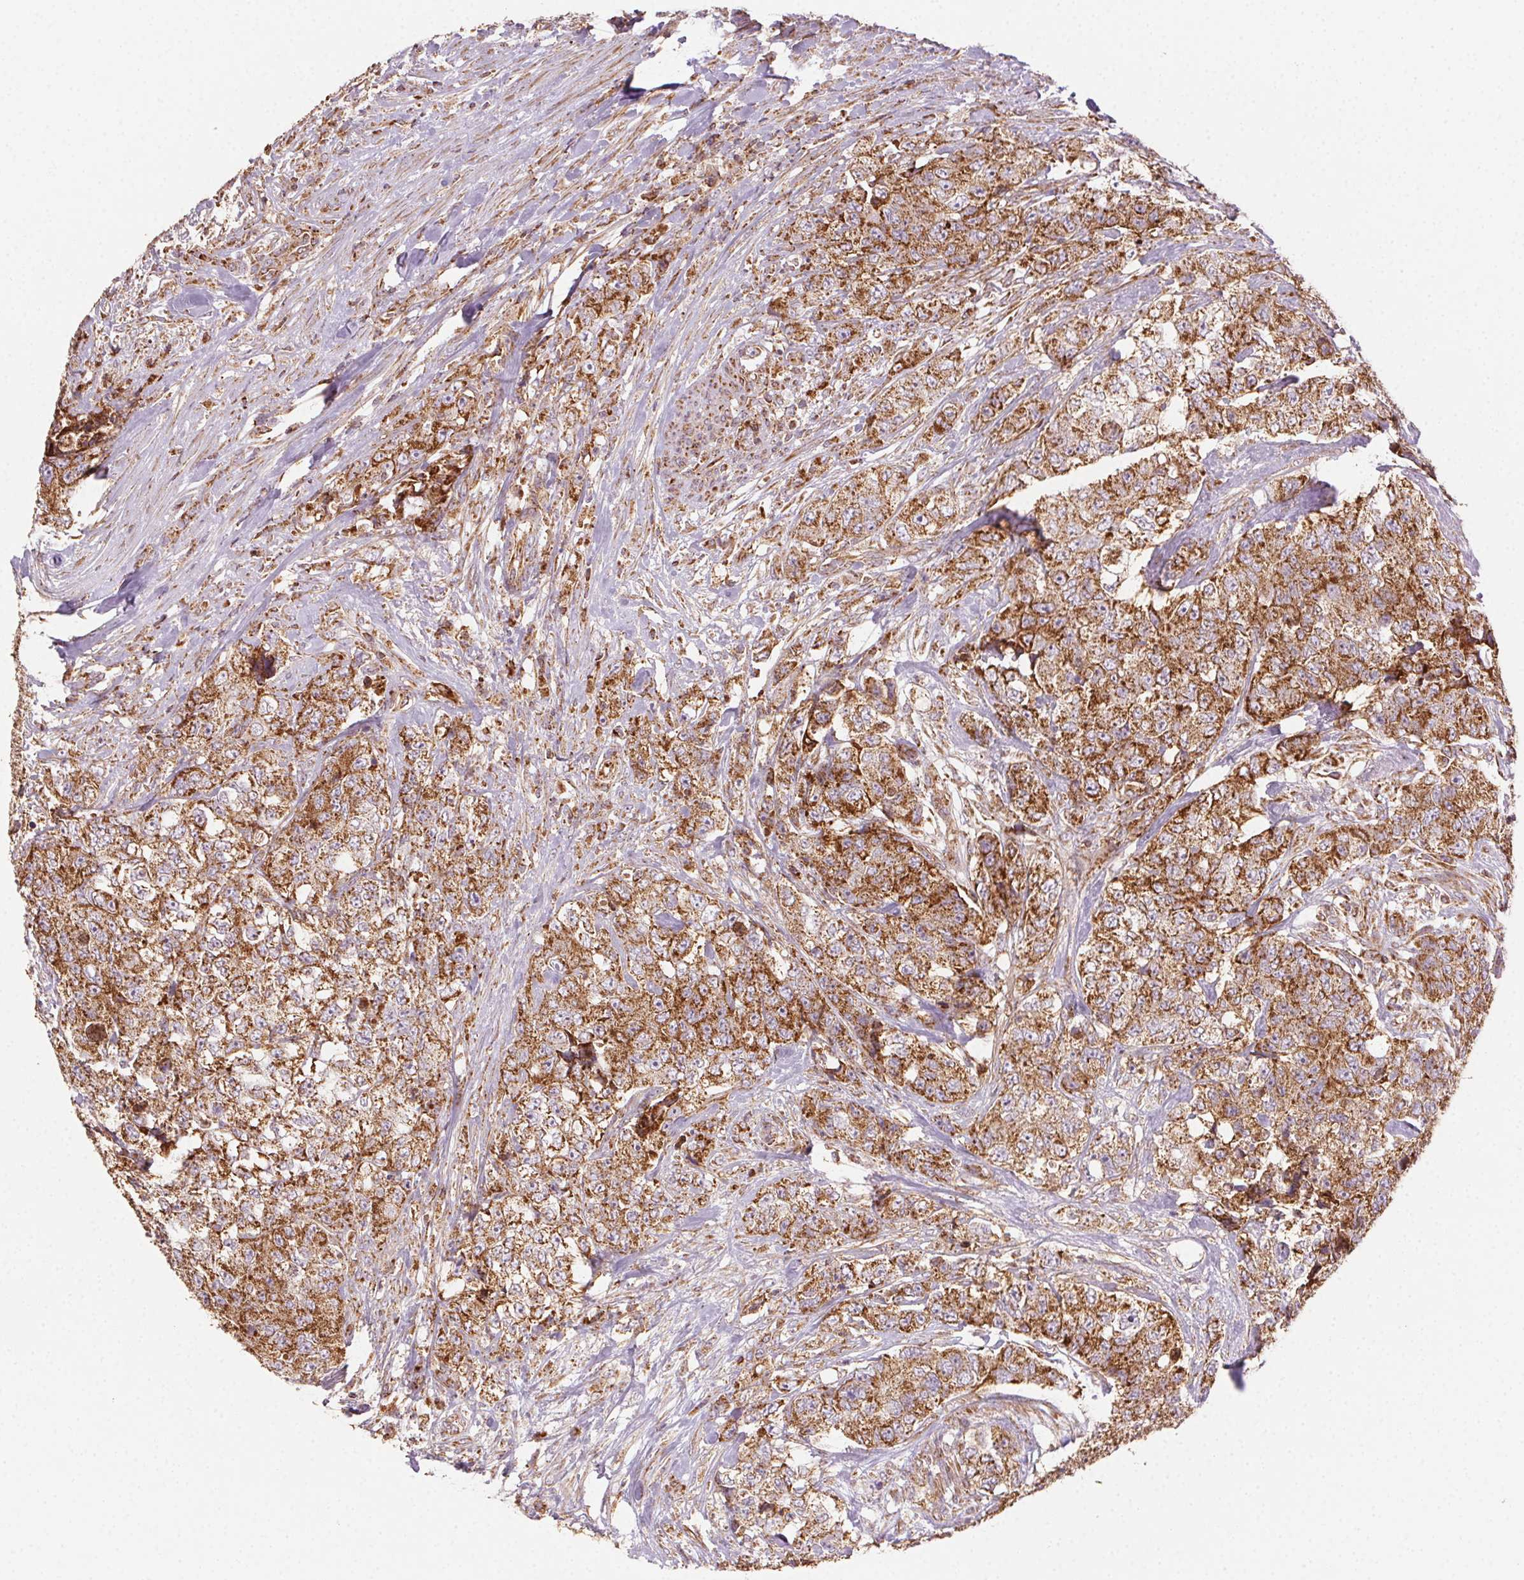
{"staining": {"intensity": "strong", "quantity": ">75%", "location": "cytoplasmic/membranous"}, "tissue": "urothelial cancer", "cell_type": "Tumor cells", "image_type": "cancer", "snomed": [{"axis": "morphology", "description": "Urothelial carcinoma, High grade"}, {"axis": "topography", "description": "Urinary bladder"}], "caption": "High-grade urothelial carcinoma stained with a protein marker demonstrates strong staining in tumor cells.", "gene": "CLPB", "patient": {"sex": "female", "age": 78}}